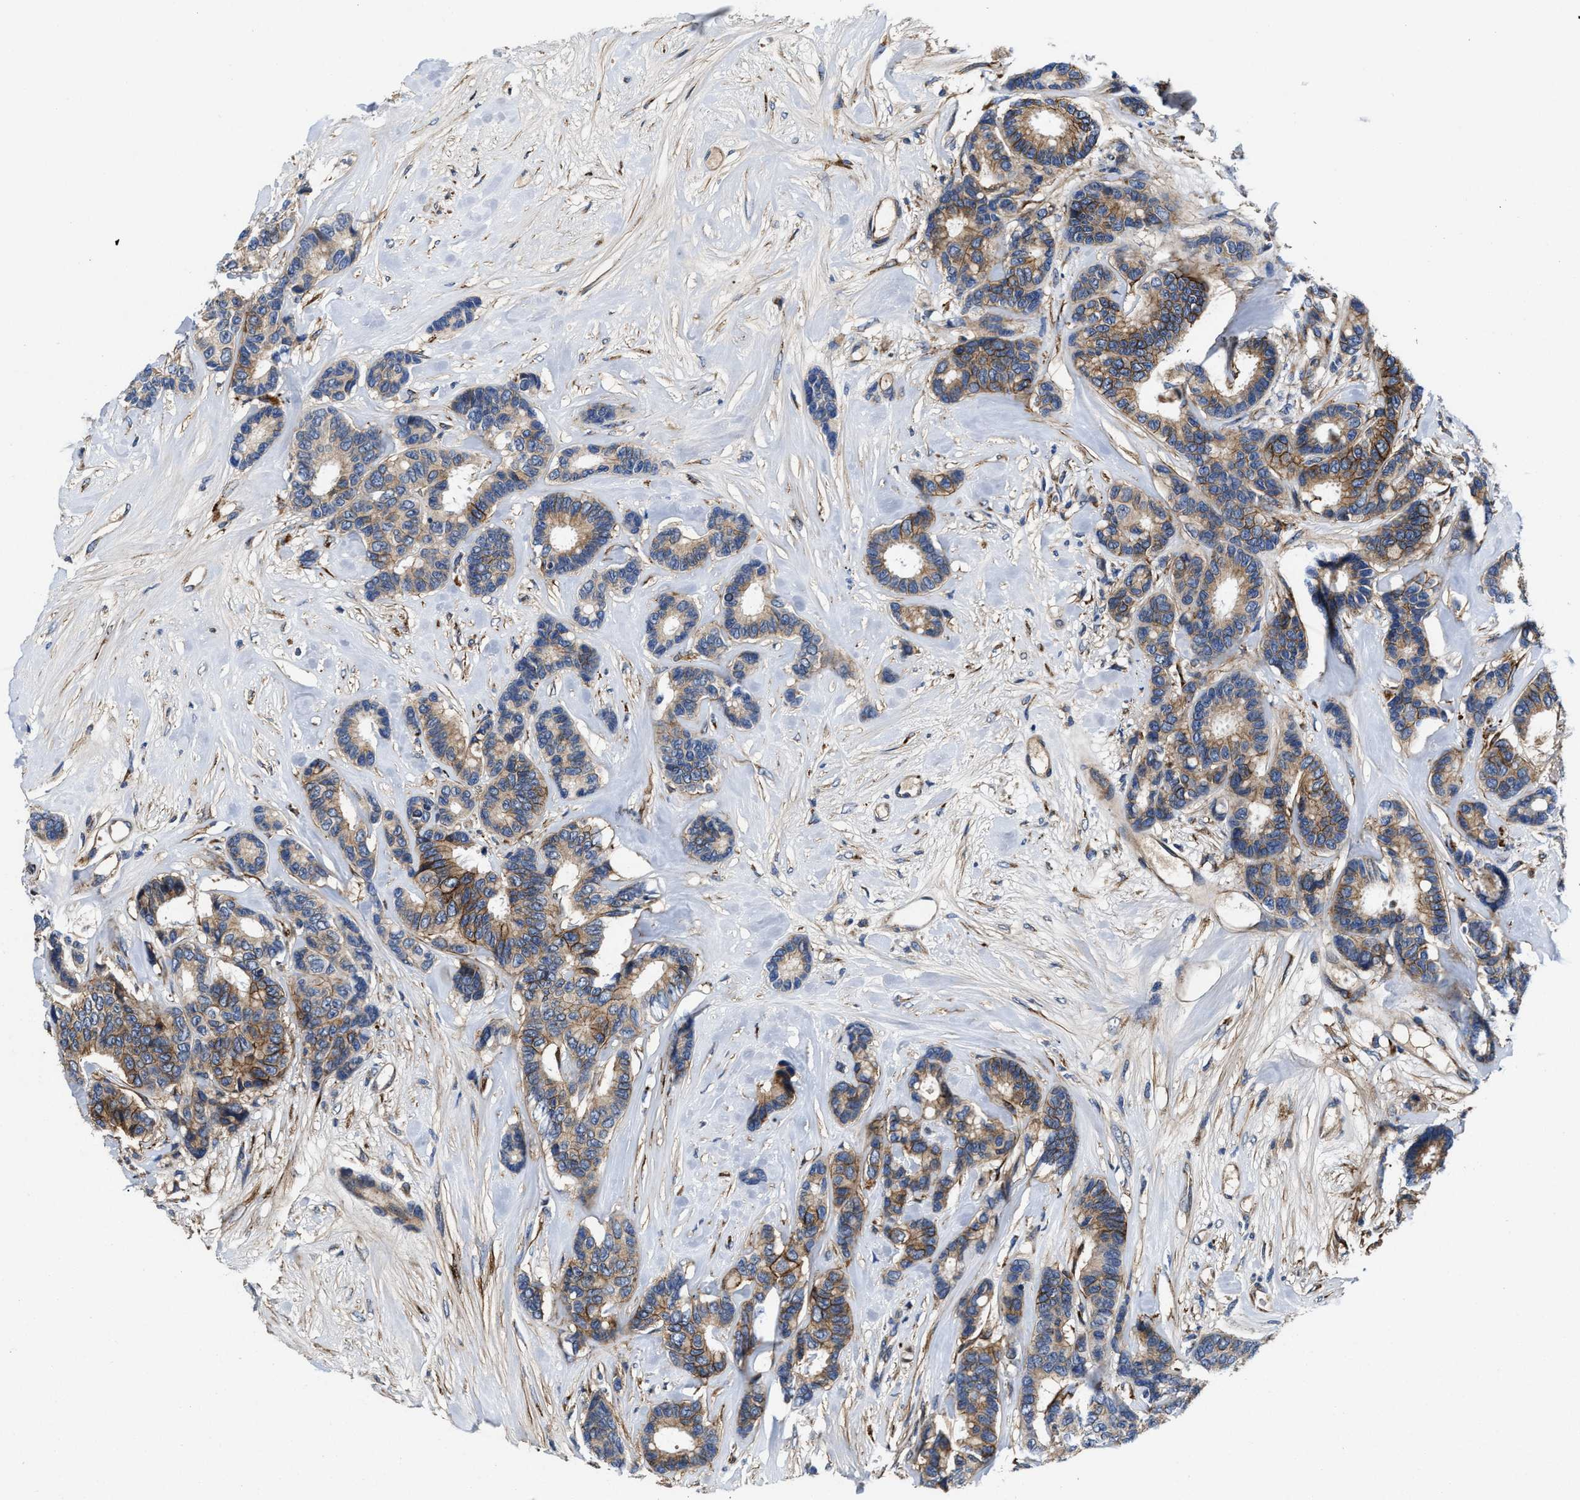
{"staining": {"intensity": "moderate", "quantity": "25%-75%", "location": "cytoplasmic/membranous"}, "tissue": "breast cancer", "cell_type": "Tumor cells", "image_type": "cancer", "snomed": [{"axis": "morphology", "description": "Duct carcinoma"}, {"axis": "topography", "description": "Breast"}], "caption": "A photomicrograph of breast cancer stained for a protein exhibits moderate cytoplasmic/membranous brown staining in tumor cells.", "gene": "SLC12A2", "patient": {"sex": "female", "age": 87}}